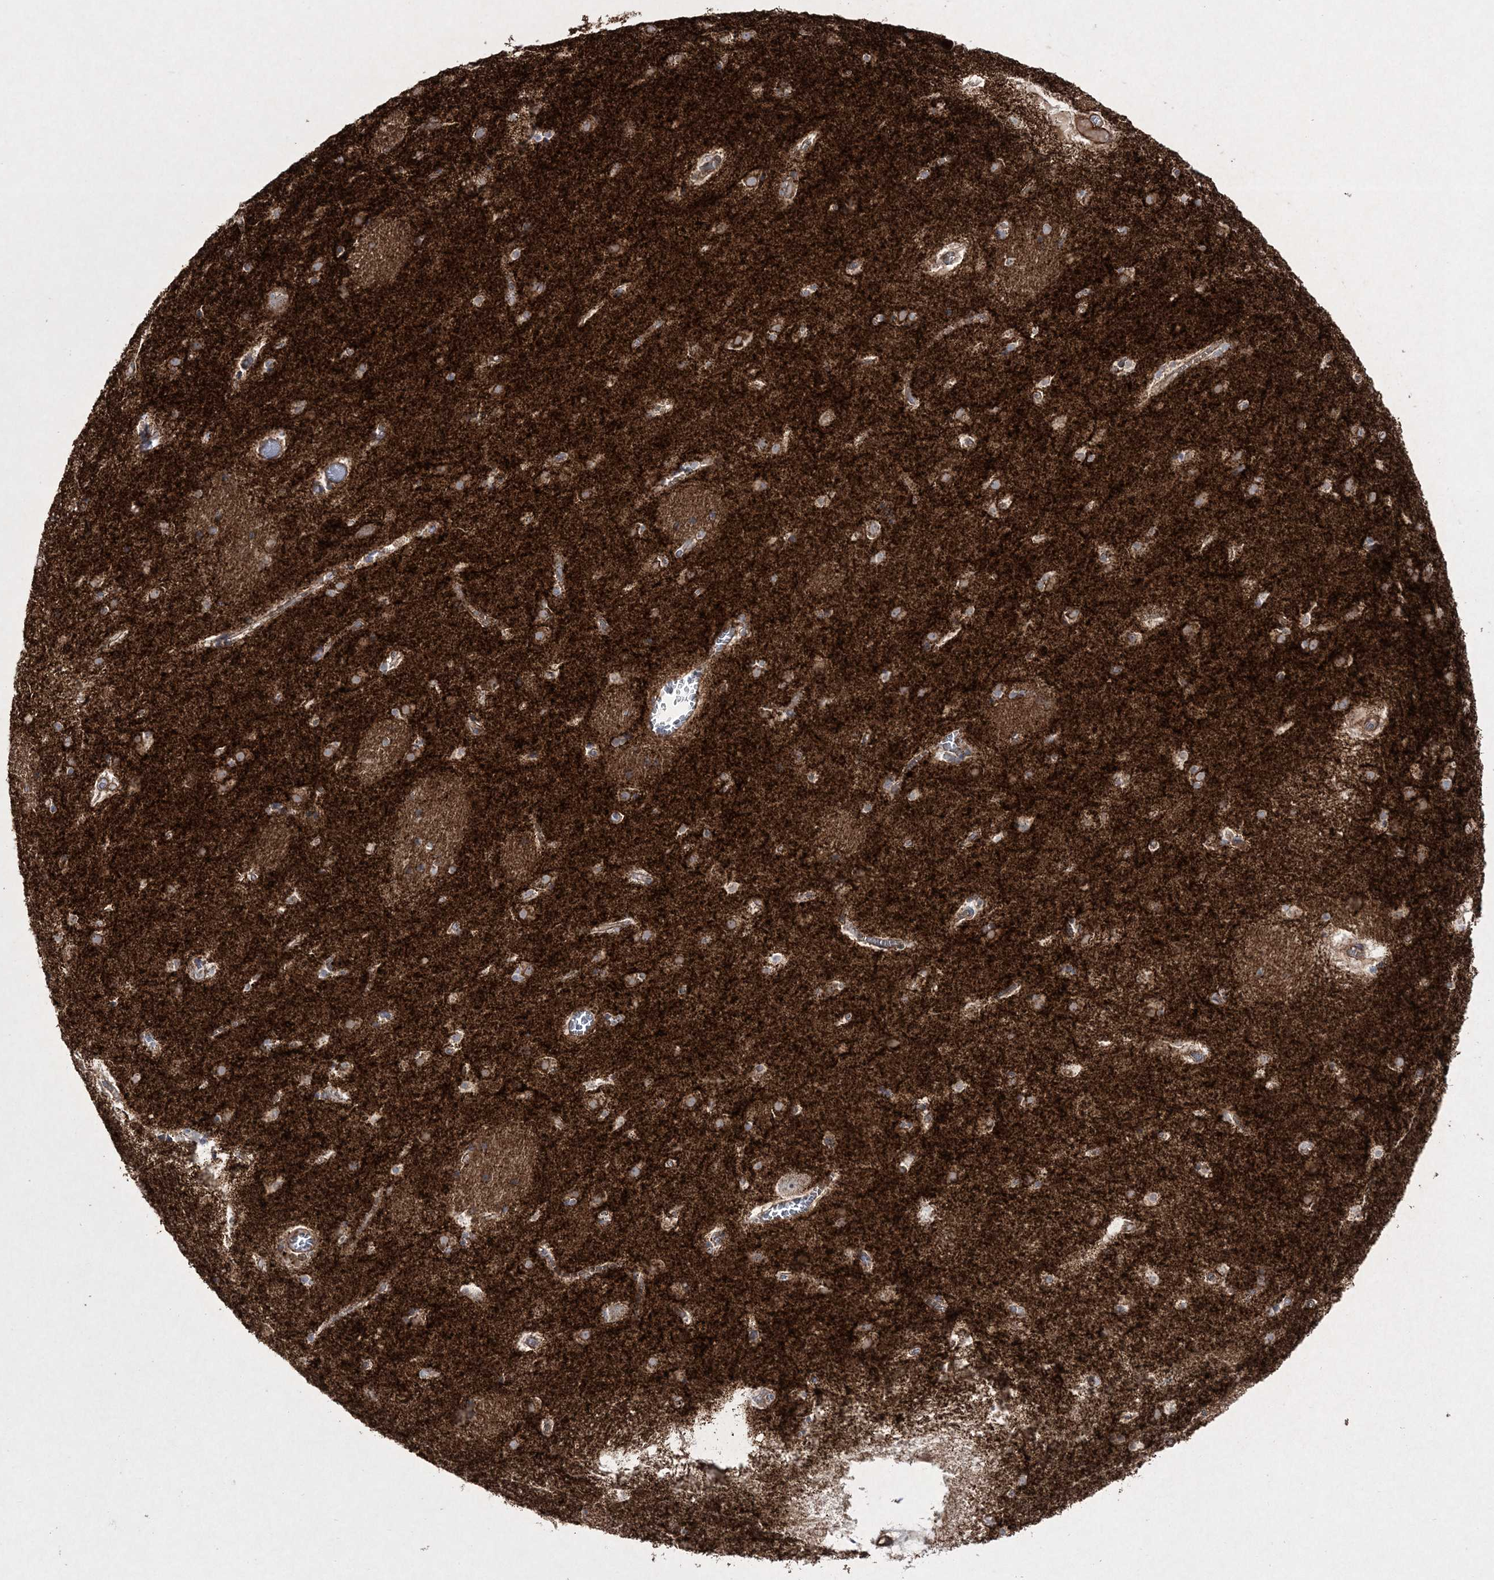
{"staining": {"intensity": "moderate", "quantity": ">75%", "location": "cytoplasmic/membranous"}, "tissue": "caudate", "cell_type": "Glial cells", "image_type": "normal", "snomed": [{"axis": "morphology", "description": "Normal tissue, NOS"}, {"axis": "topography", "description": "Lateral ventricle wall"}], "caption": "Immunohistochemical staining of benign caudate displays medium levels of moderate cytoplasmic/membranous positivity in approximately >75% of glial cells. The staining was performed using DAB, with brown indicating positive protein expression. Nuclei are stained blue with hematoxylin.", "gene": "RICTOR", "patient": {"sex": "male", "age": 70}}